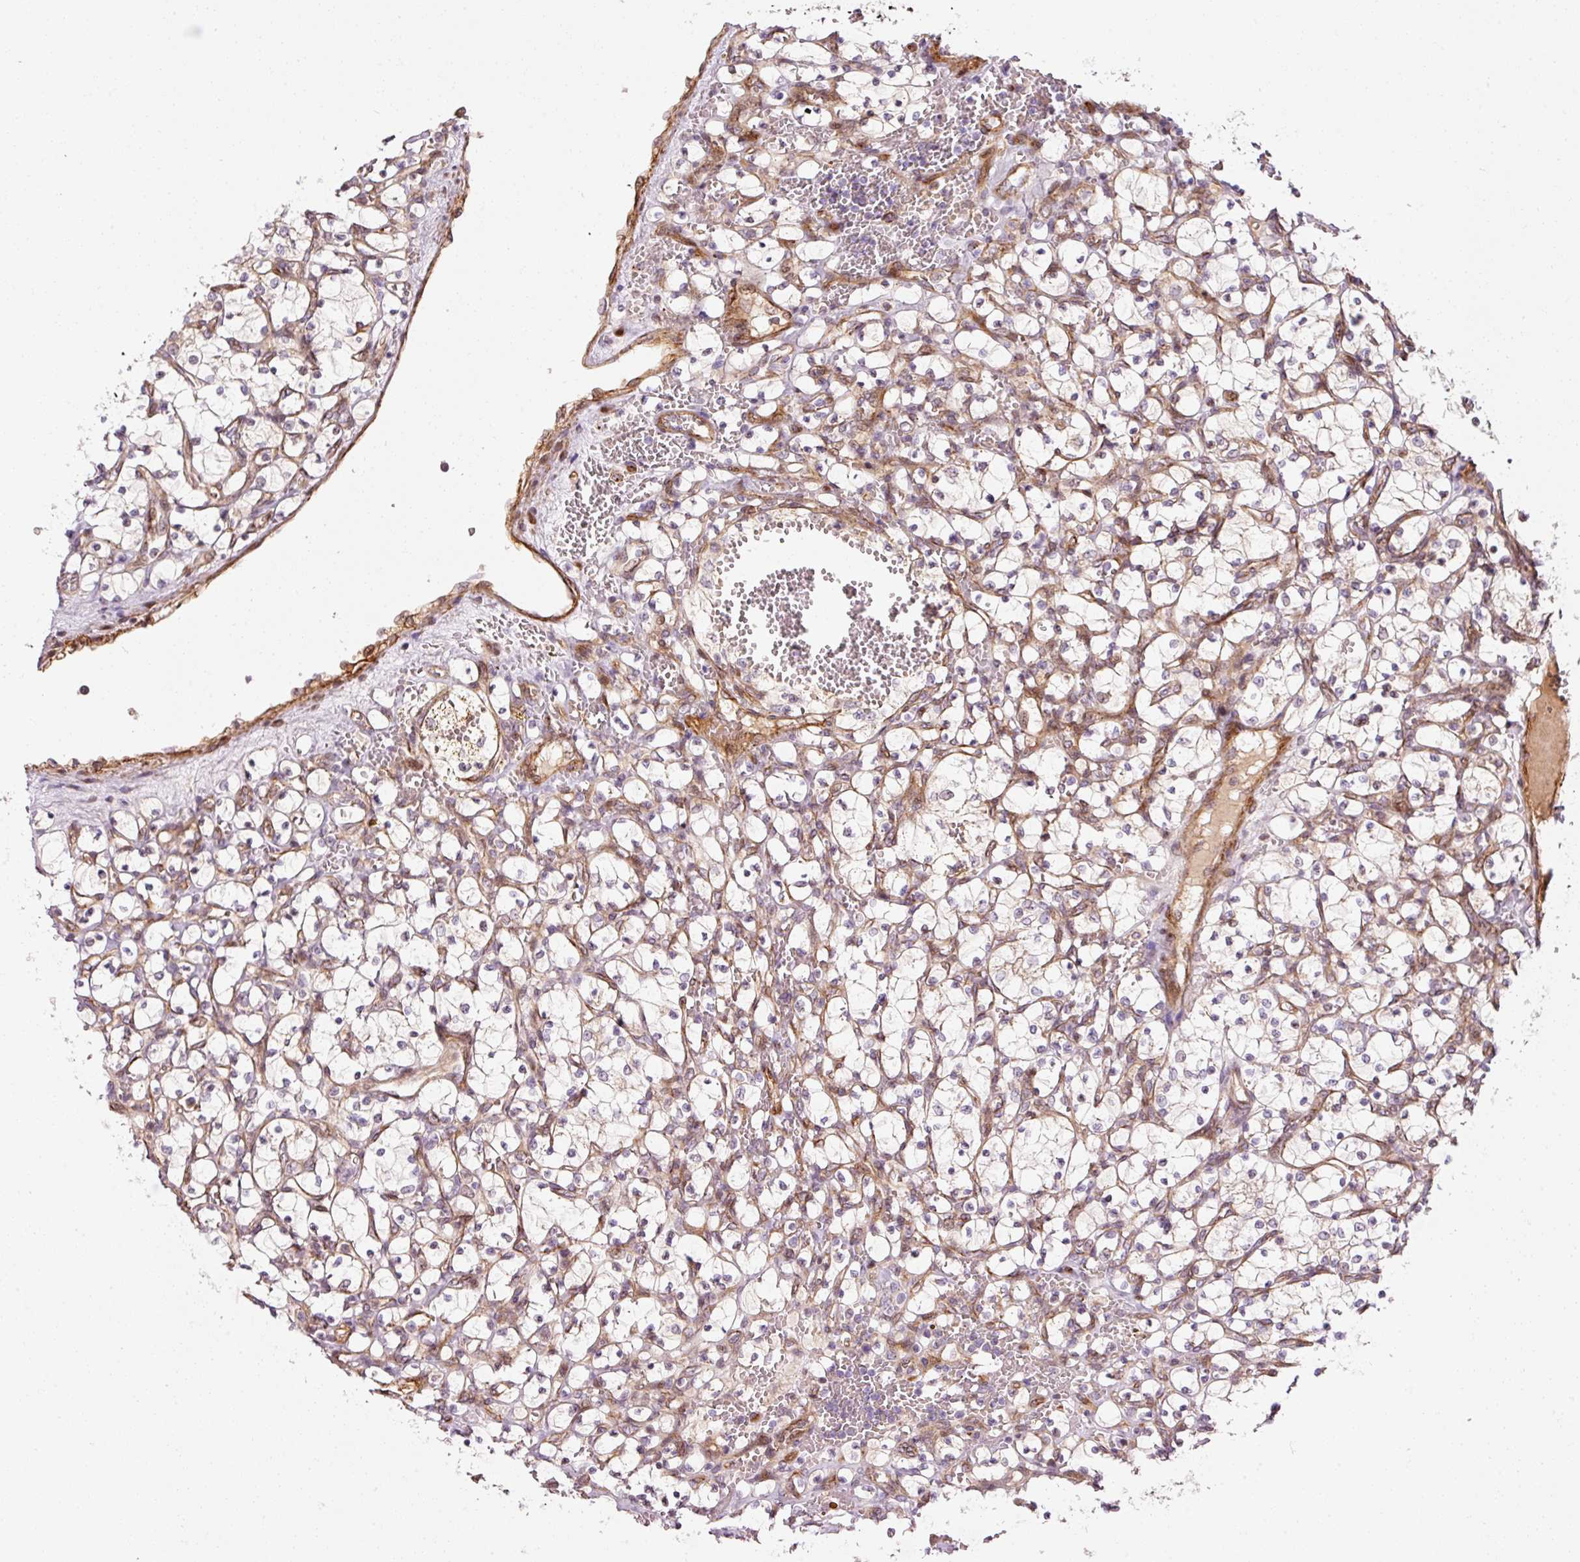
{"staining": {"intensity": "negative", "quantity": "none", "location": "none"}, "tissue": "renal cancer", "cell_type": "Tumor cells", "image_type": "cancer", "snomed": [{"axis": "morphology", "description": "Adenocarcinoma, NOS"}, {"axis": "topography", "description": "Kidney"}], "caption": "An immunohistochemistry photomicrograph of renal cancer is shown. There is no staining in tumor cells of renal cancer.", "gene": "PPP1R14B", "patient": {"sex": "female", "age": 69}}